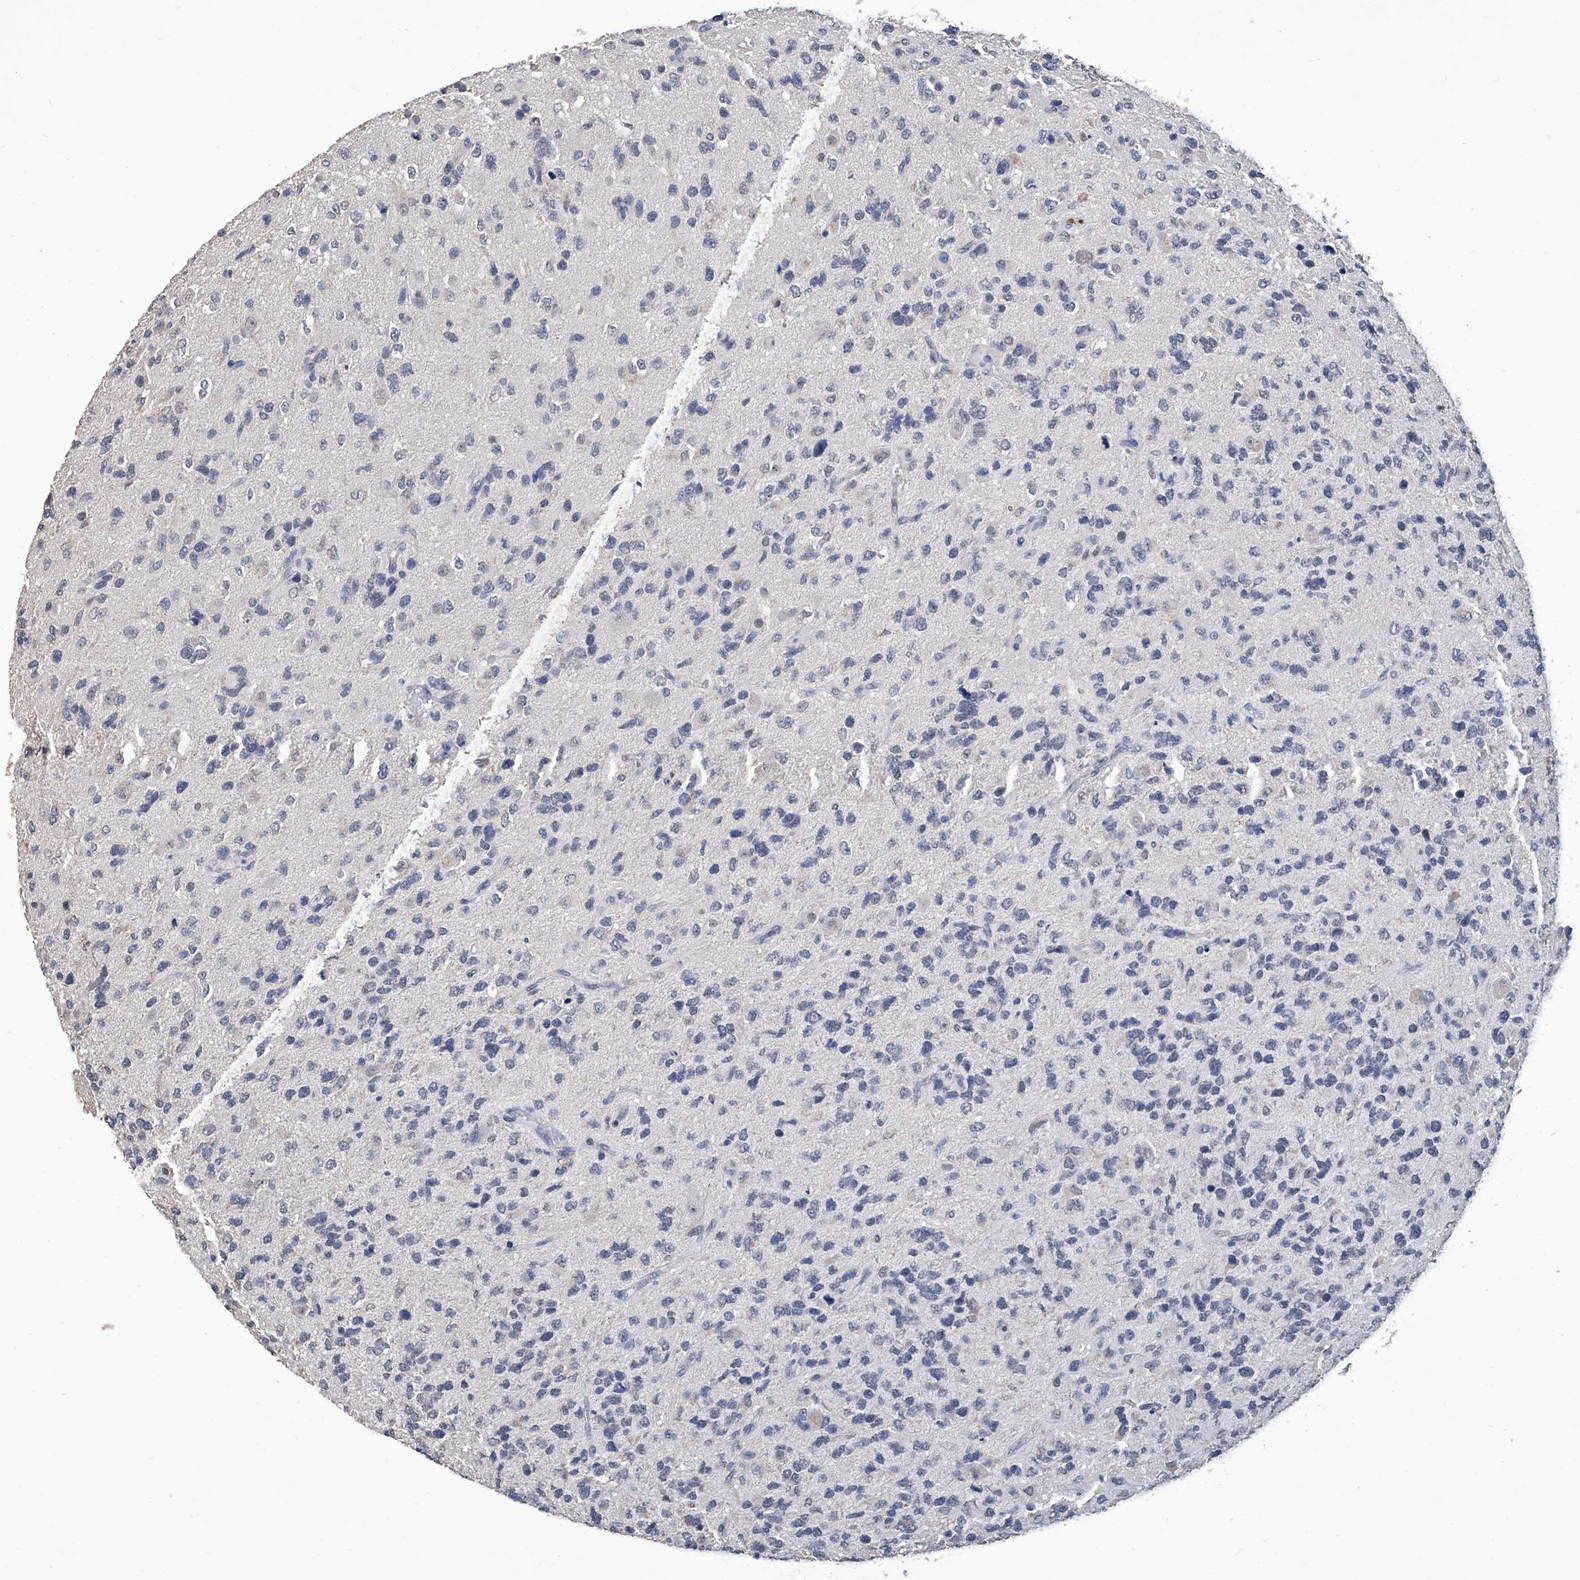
{"staining": {"intensity": "negative", "quantity": "none", "location": "none"}, "tissue": "glioma", "cell_type": "Tumor cells", "image_type": "cancer", "snomed": [{"axis": "morphology", "description": "Glioma, malignant, High grade"}, {"axis": "topography", "description": "Brain"}], "caption": "Immunohistochemistry (IHC) micrograph of human glioma stained for a protein (brown), which reveals no staining in tumor cells.", "gene": "GPT", "patient": {"sex": "female", "age": 58}}